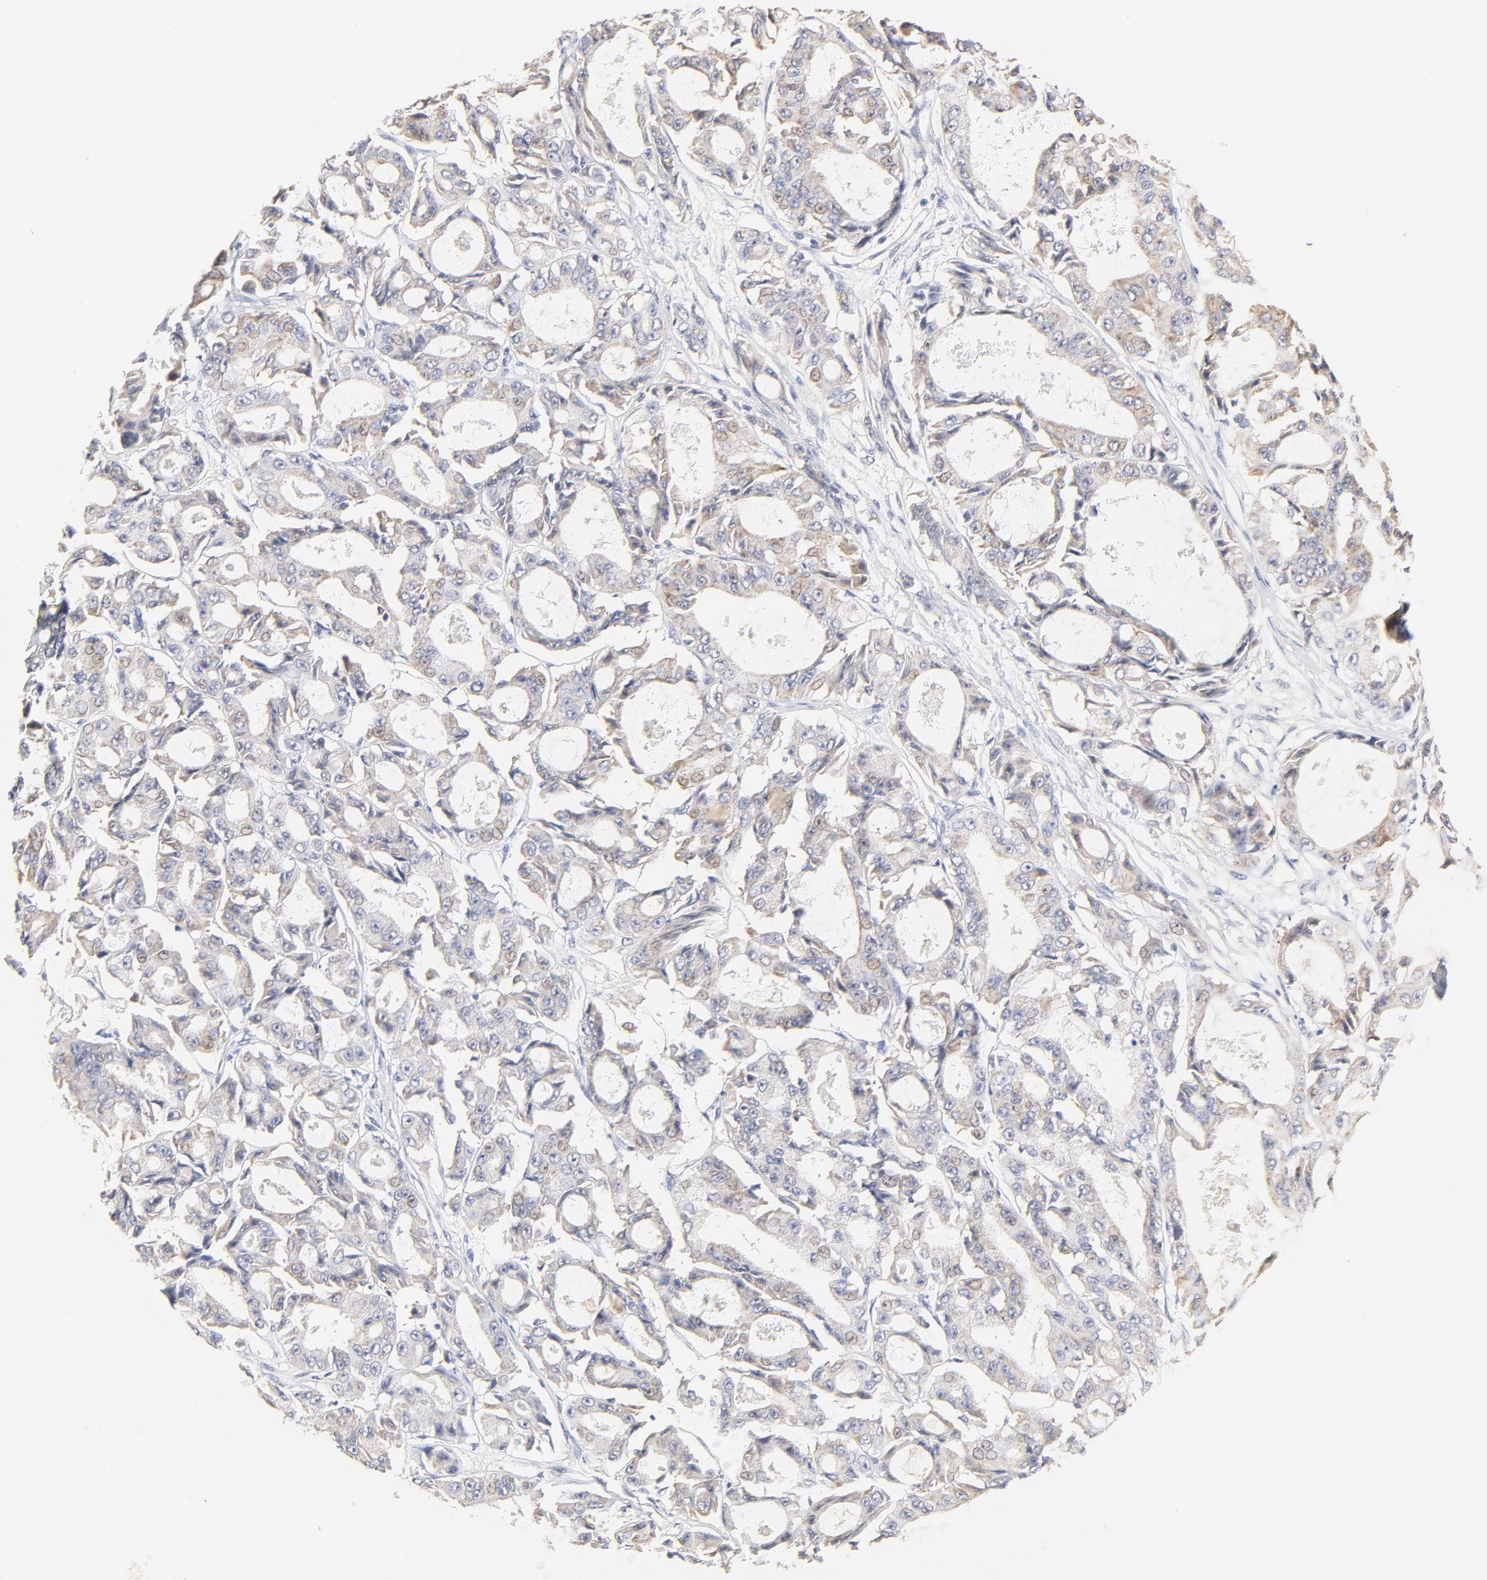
{"staining": {"intensity": "weak", "quantity": "25%-75%", "location": "cytoplasmic/membranous"}, "tissue": "ovarian cancer", "cell_type": "Tumor cells", "image_type": "cancer", "snomed": [{"axis": "morphology", "description": "Carcinoma, endometroid"}, {"axis": "topography", "description": "Ovary"}], "caption": "Immunohistochemistry (IHC) staining of ovarian endometroid carcinoma, which shows low levels of weak cytoplasmic/membranous expression in about 25%-75% of tumor cells indicating weak cytoplasmic/membranous protein staining. The staining was performed using DAB (3,3'-diaminobenzidine) (brown) for protein detection and nuclei were counterstained in hematoxylin (blue).", "gene": "MTERF2", "patient": {"sex": "female", "age": 61}}